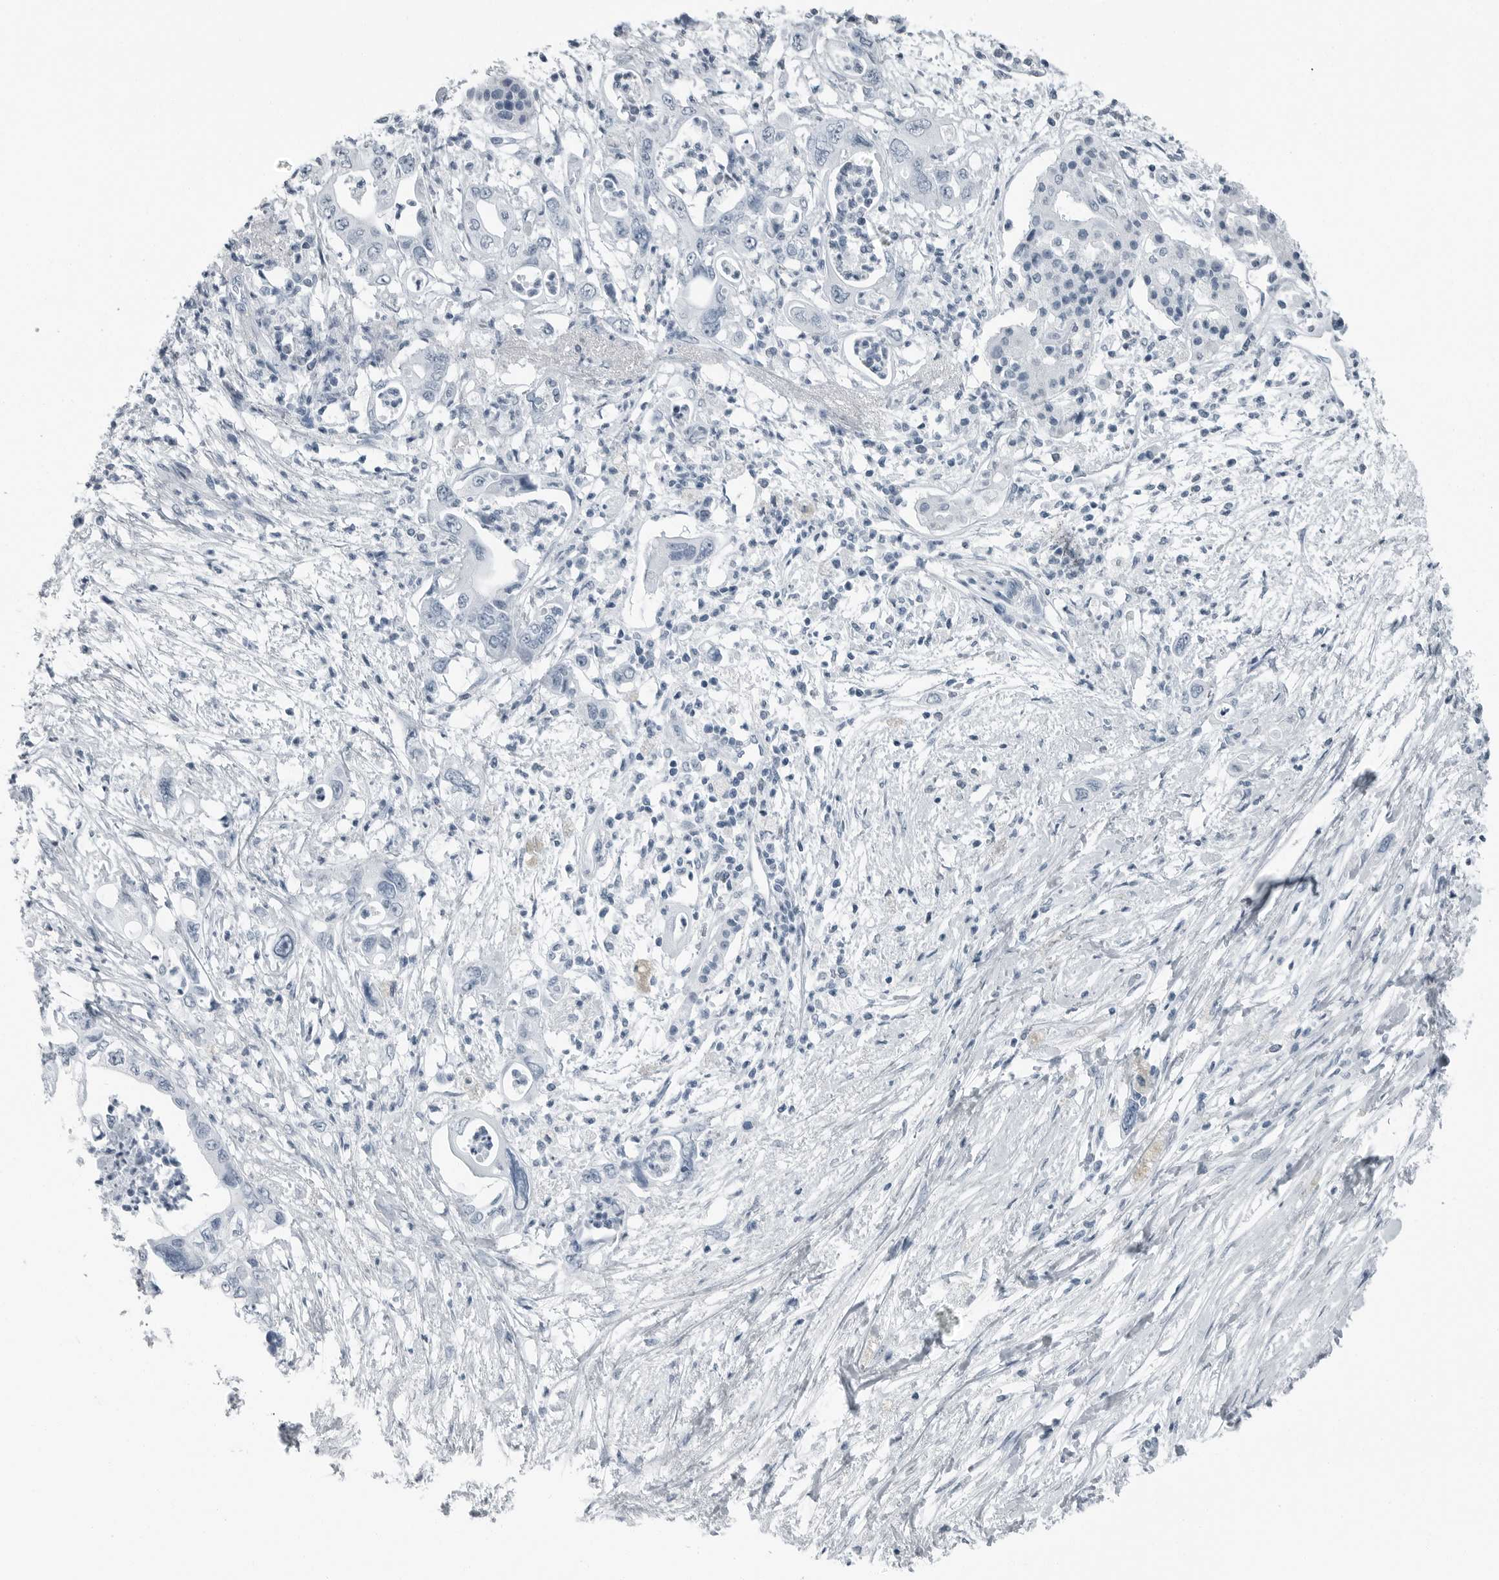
{"staining": {"intensity": "negative", "quantity": "none", "location": "none"}, "tissue": "pancreatic cancer", "cell_type": "Tumor cells", "image_type": "cancer", "snomed": [{"axis": "morphology", "description": "Adenocarcinoma, NOS"}, {"axis": "topography", "description": "Pancreas"}], "caption": "A micrograph of pancreatic cancer stained for a protein exhibits no brown staining in tumor cells. (Brightfield microscopy of DAB (3,3'-diaminobenzidine) IHC at high magnification).", "gene": "FABP6", "patient": {"sex": "male", "age": 66}}